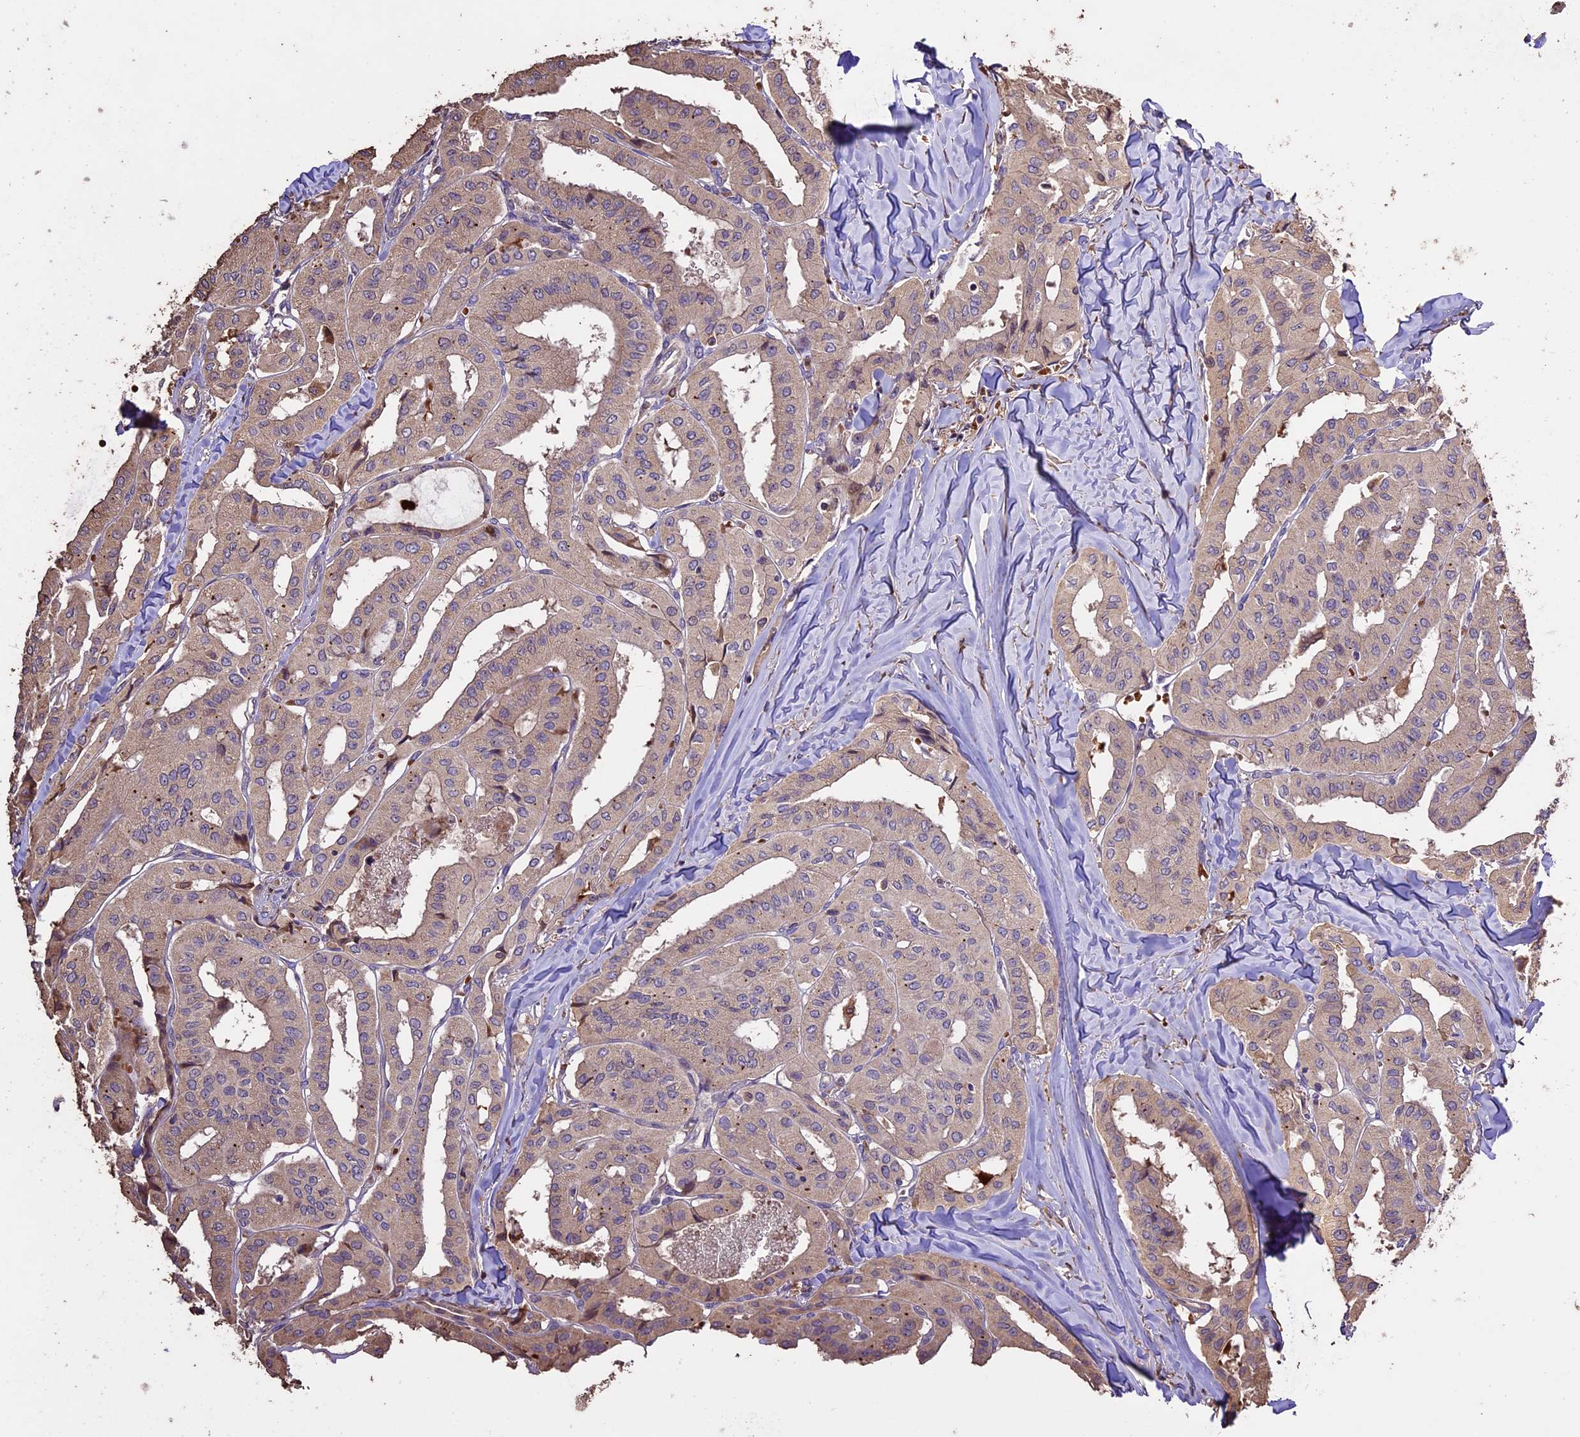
{"staining": {"intensity": "weak", "quantity": ">75%", "location": "cytoplasmic/membranous"}, "tissue": "thyroid cancer", "cell_type": "Tumor cells", "image_type": "cancer", "snomed": [{"axis": "morphology", "description": "Papillary adenocarcinoma, NOS"}, {"axis": "topography", "description": "Thyroid gland"}], "caption": "A histopathology image showing weak cytoplasmic/membranous expression in about >75% of tumor cells in thyroid cancer, as visualized by brown immunohistochemical staining.", "gene": "CRLF1", "patient": {"sex": "female", "age": 59}}